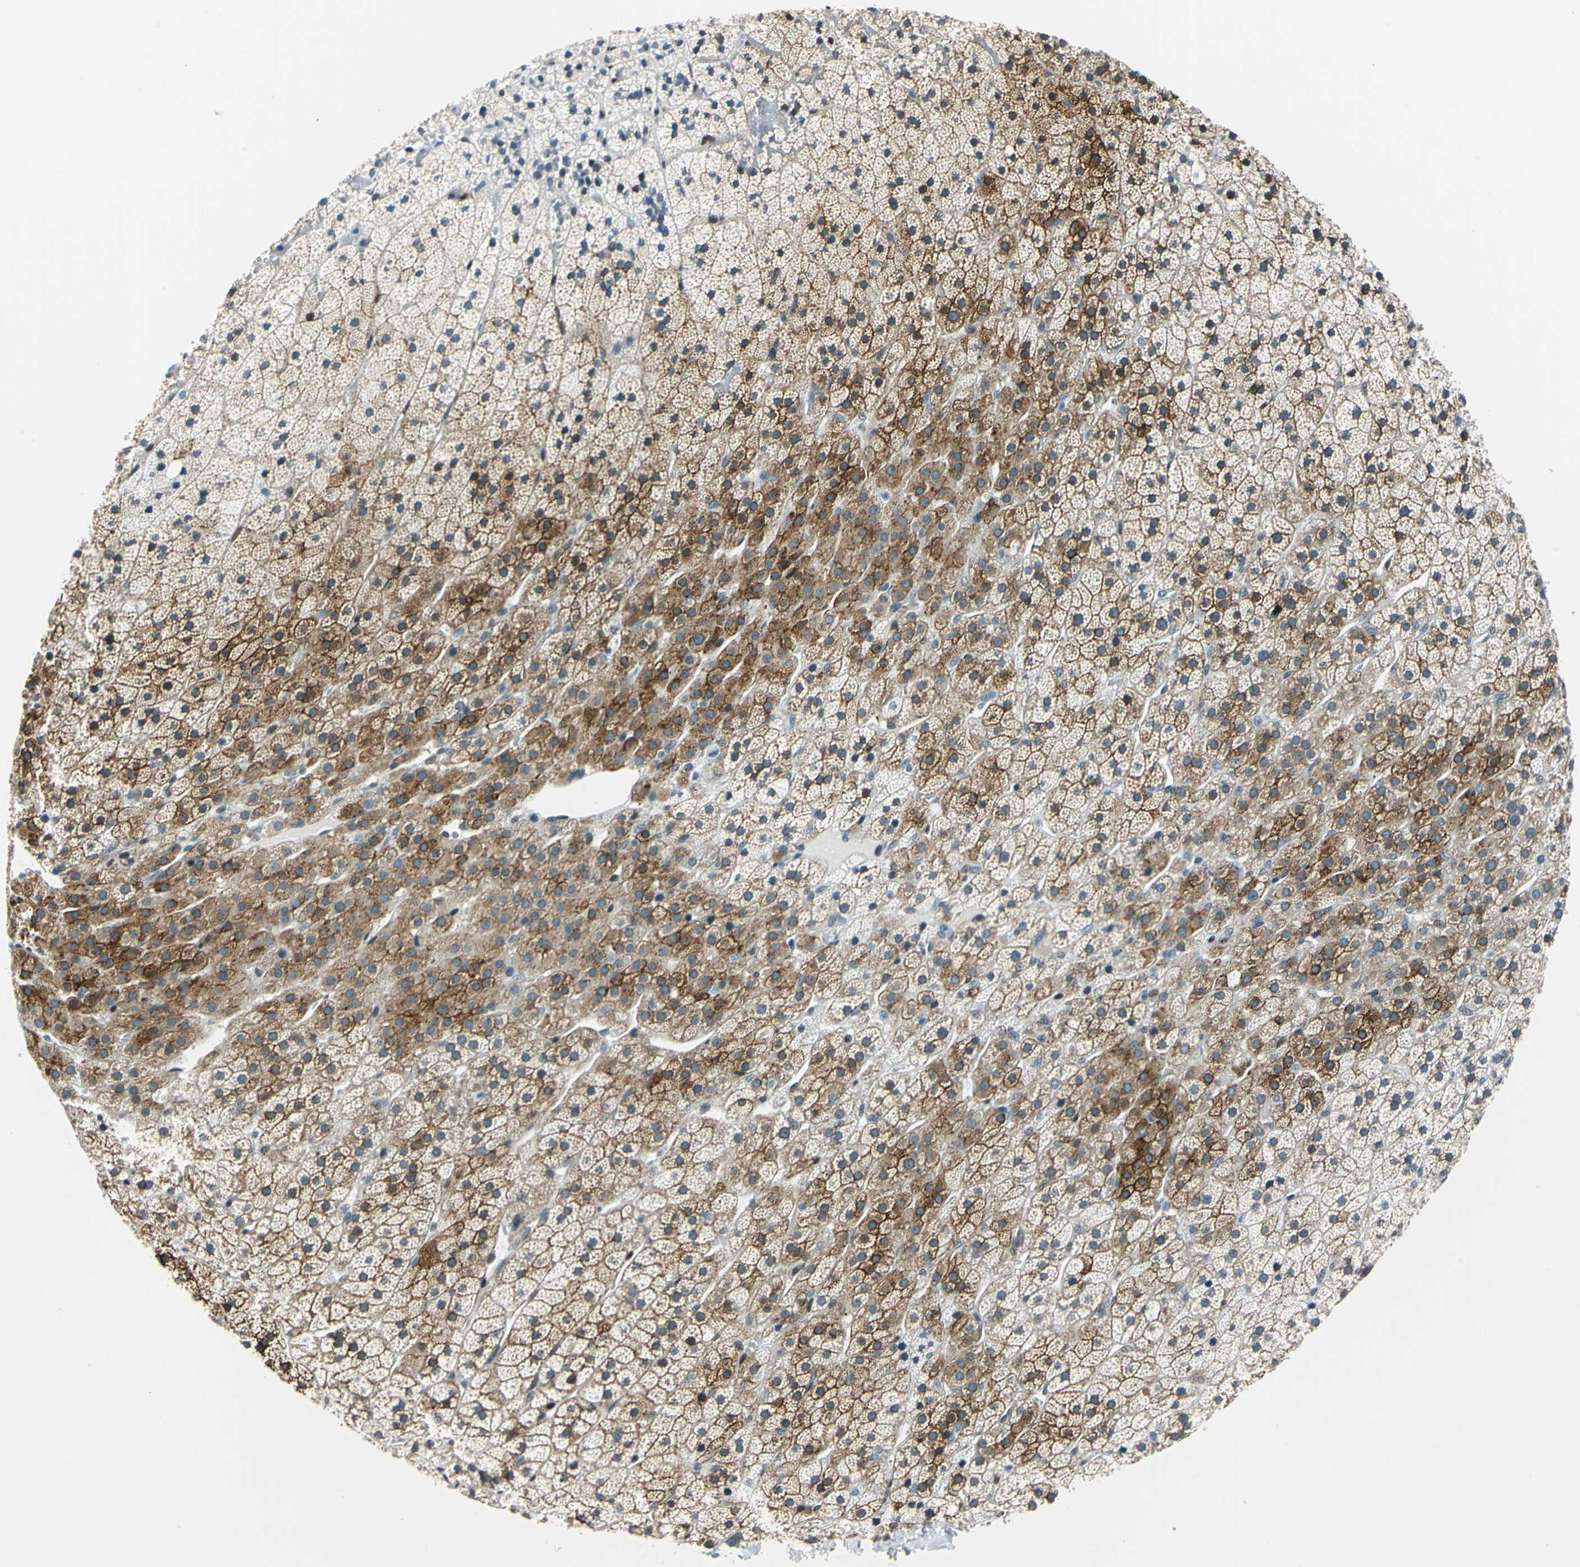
{"staining": {"intensity": "strong", "quantity": ">75%", "location": "cytoplasmic/membranous,nuclear"}, "tissue": "adrenal gland", "cell_type": "Glandular cells", "image_type": "normal", "snomed": [{"axis": "morphology", "description": "Normal tissue, NOS"}, {"axis": "topography", "description": "Adrenal gland"}], "caption": "The image displays a brown stain indicating the presence of a protein in the cytoplasmic/membranous,nuclear of glandular cells in adrenal gland.", "gene": "HCFC2", "patient": {"sex": "male", "age": 35}}